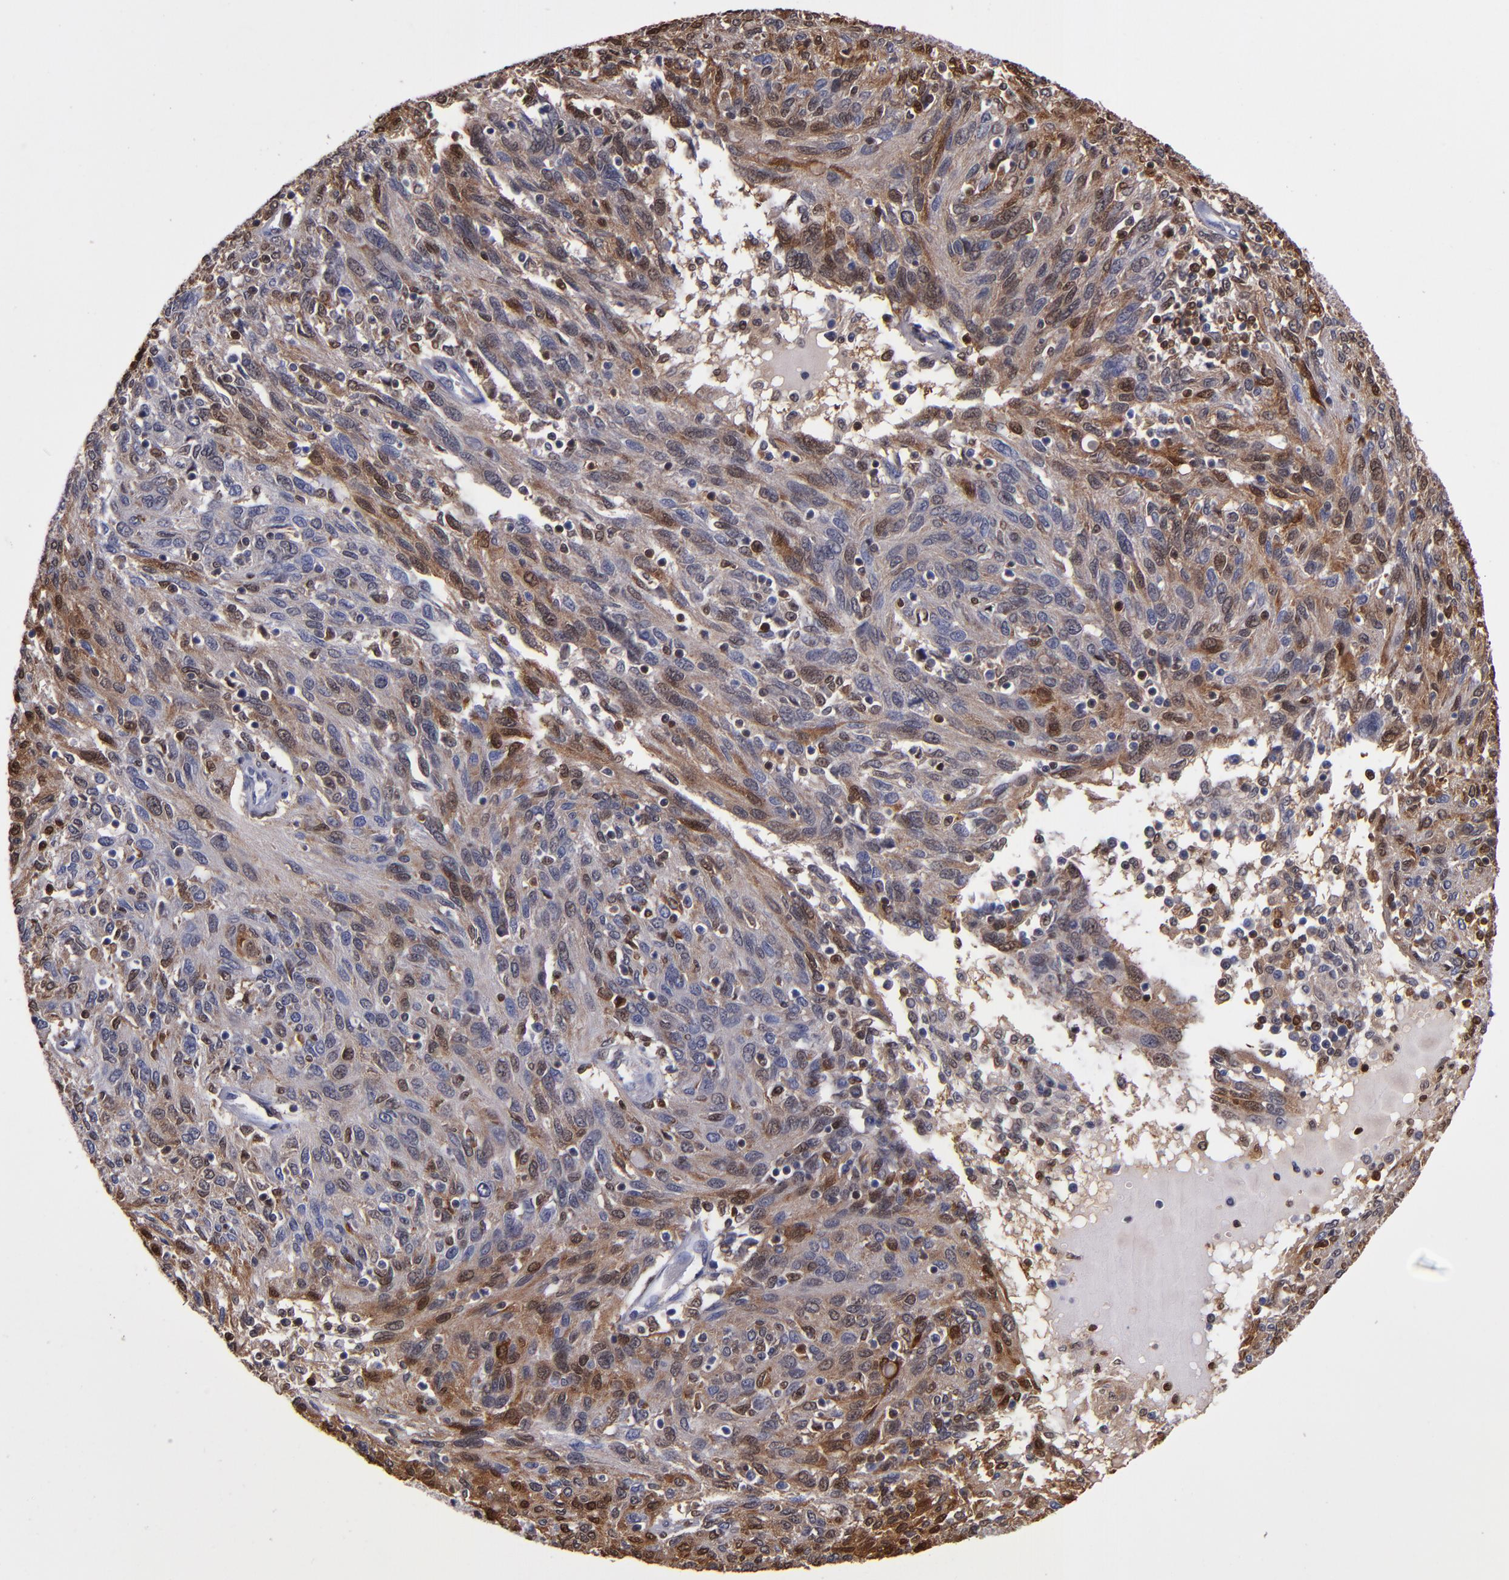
{"staining": {"intensity": "moderate", "quantity": "25%-75%", "location": "cytoplasmic/membranous,nuclear"}, "tissue": "ovarian cancer", "cell_type": "Tumor cells", "image_type": "cancer", "snomed": [{"axis": "morphology", "description": "Carcinoma, endometroid"}, {"axis": "topography", "description": "Ovary"}], "caption": "Tumor cells exhibit medium levels of moderate cytoplasmic/membranous and nuclear positivity in approximately 25%-75% of cells in human endometroid carcinoma (ovarian).", "gene": "S100A4", "patient": {"sex": "female", "age": 50}}